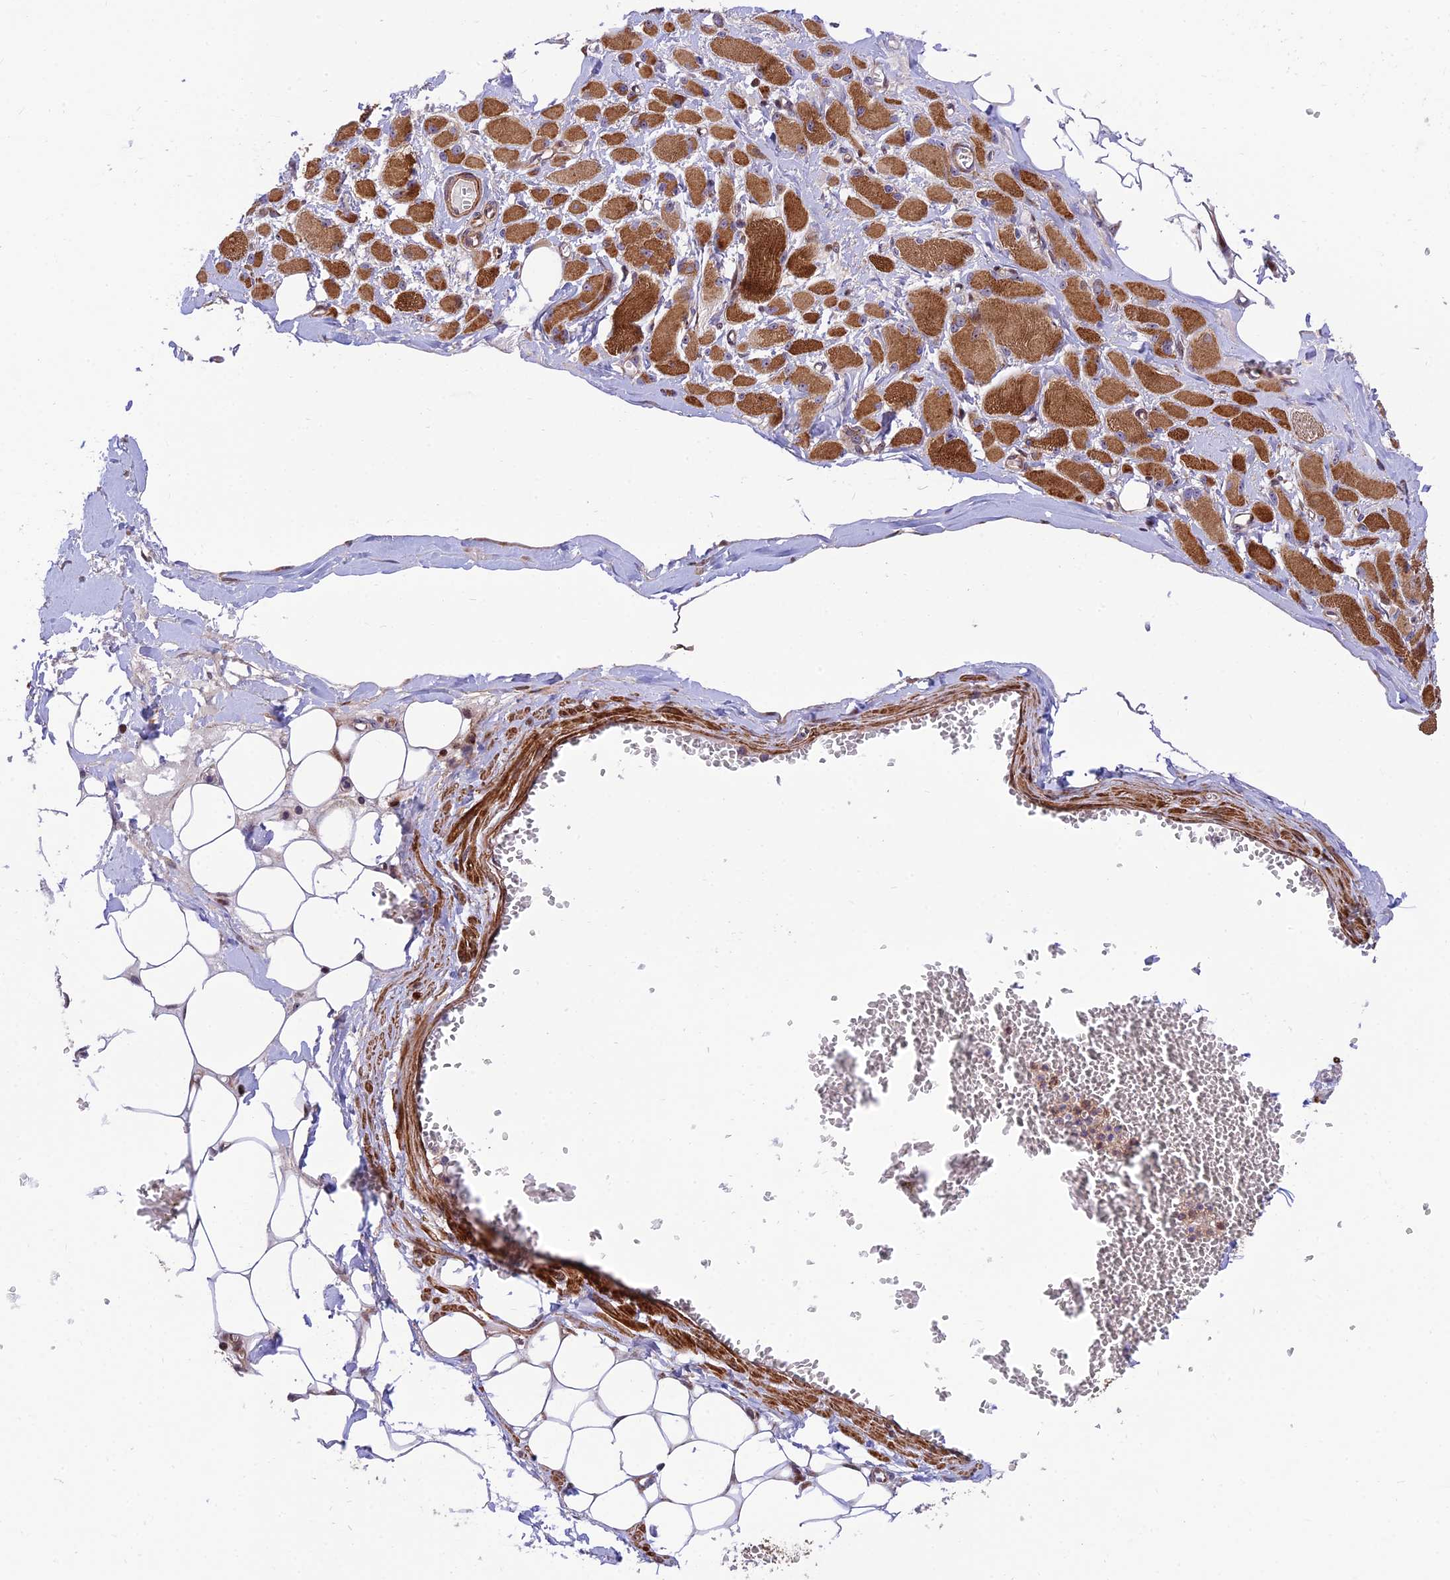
{"staining": {"intensity": "strong", "quantity": ">75%", "location": "cytoplasmic/membranous"}, "tissue": "skeletal muscle", "cell_type": "Myocytes", "image_type": "normal", "snomed": [{"axis": "morphology", "description": "Normal tissue, NOS"}, {"axis": "morphology", "description": "Basal cell carcinoma"}, {"axis": "topography", "description": "Skeletal muscle"}], "caption": "Myocytes show strong cytoplasmic/membranous expression in approximately >75% of cells in unremarkable skeletal muscle.", "gene": "KBTBD7", "patient": {"sex": "female", "age": 64}}